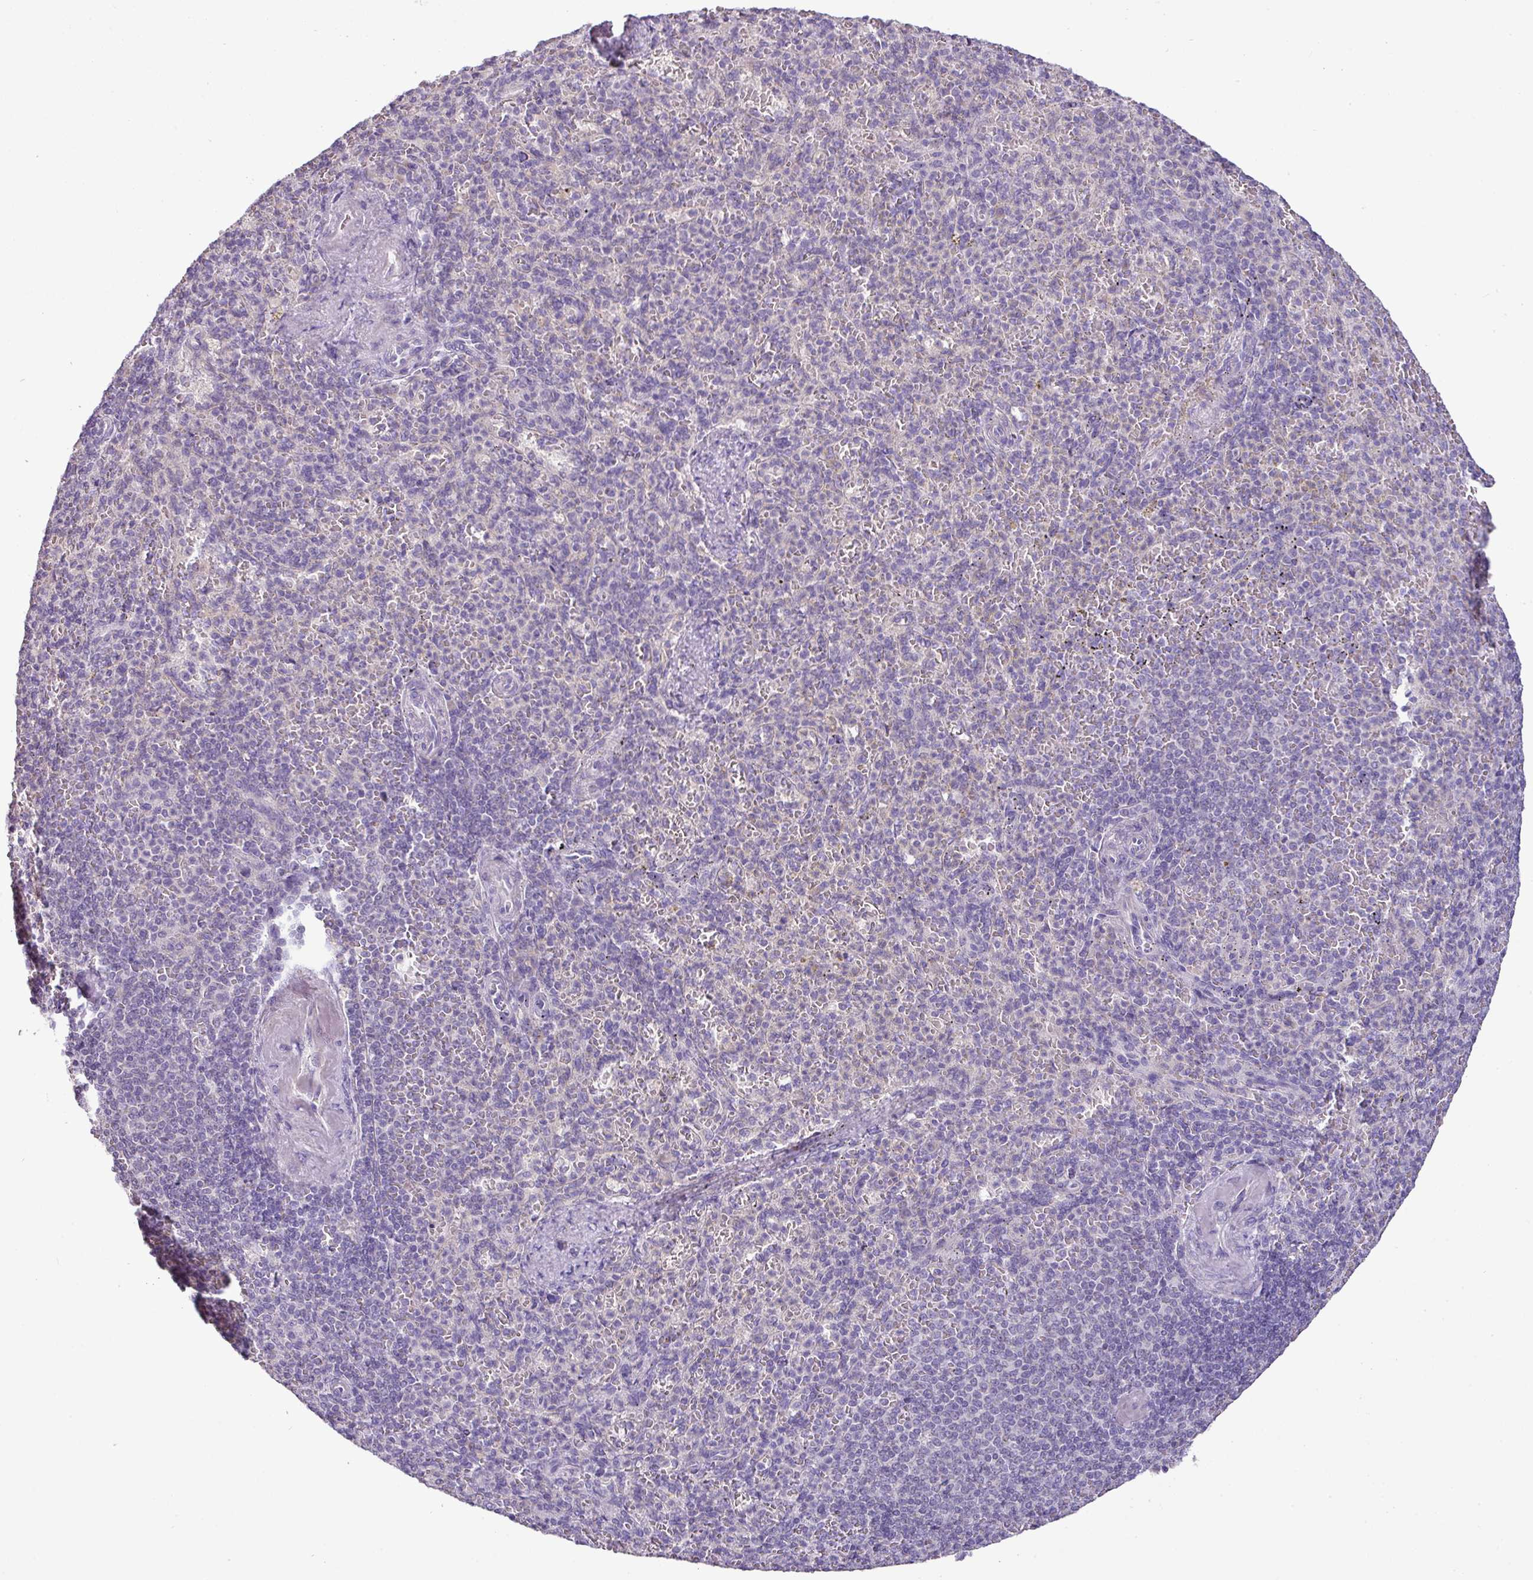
{"staining": {"intensity": "negative", "quantity": "none", "location": "none"}, "tissue": "spleen", "cell_type": "Cells in red pulp", "image_type": "normal", "snomed": [{"axis": "morphology", "description": "Normal tissue, NOS"}, {"axis": "topography", "description": "Spleen"}], "caption": "This is an immunohistochemistry image of unremarkable human spleen. There is no positivity in cells in red pulp.", "gene": "BRINP2", "patient": {"sex": "female", "age": 74}}